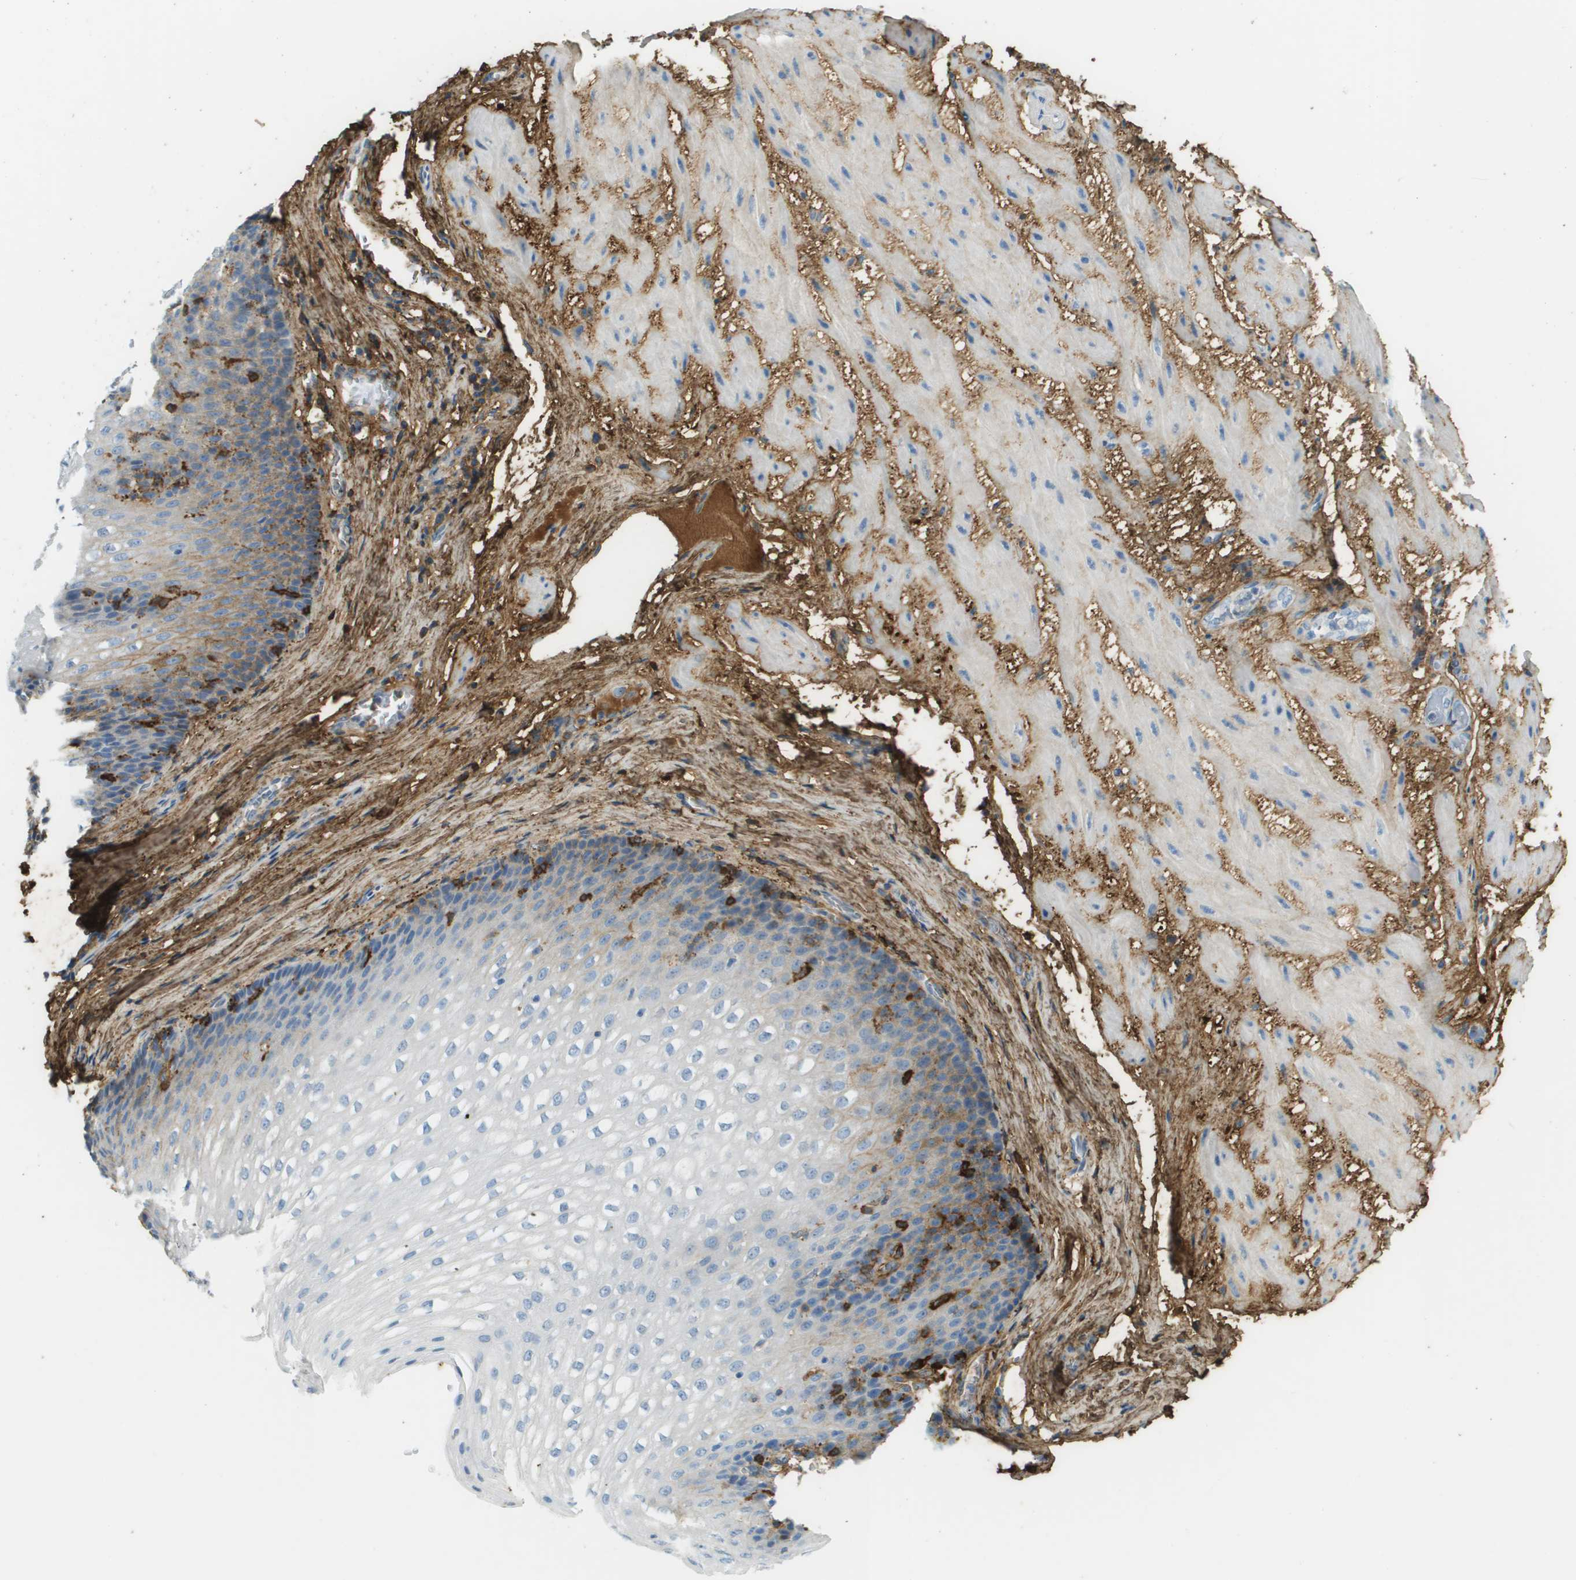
{"staining": {"intensity": "moderate", "quantity": "<25%", "location": "cytoplasmic/membranous"}, "tissue": "esophagus", "cell_type": "Squamous epithelial cells", "image_type": "normal", "snomed": [{"axis": "morphology", "description": "Normal tissue, NOS"}, {"axis": "topography", "description": "Esophagus"}], "caption": "High-magnification brightfield microscopy of benign esophagus stained with DAB (brown) and counterstained with hematoxylin (blue). squamous epithelial cells exhibit moderate cytoplasmic/membranous staining is seen in about<25% of cells.", "gene": "DCN", "patient": {"sex": "male", "age": 48}}